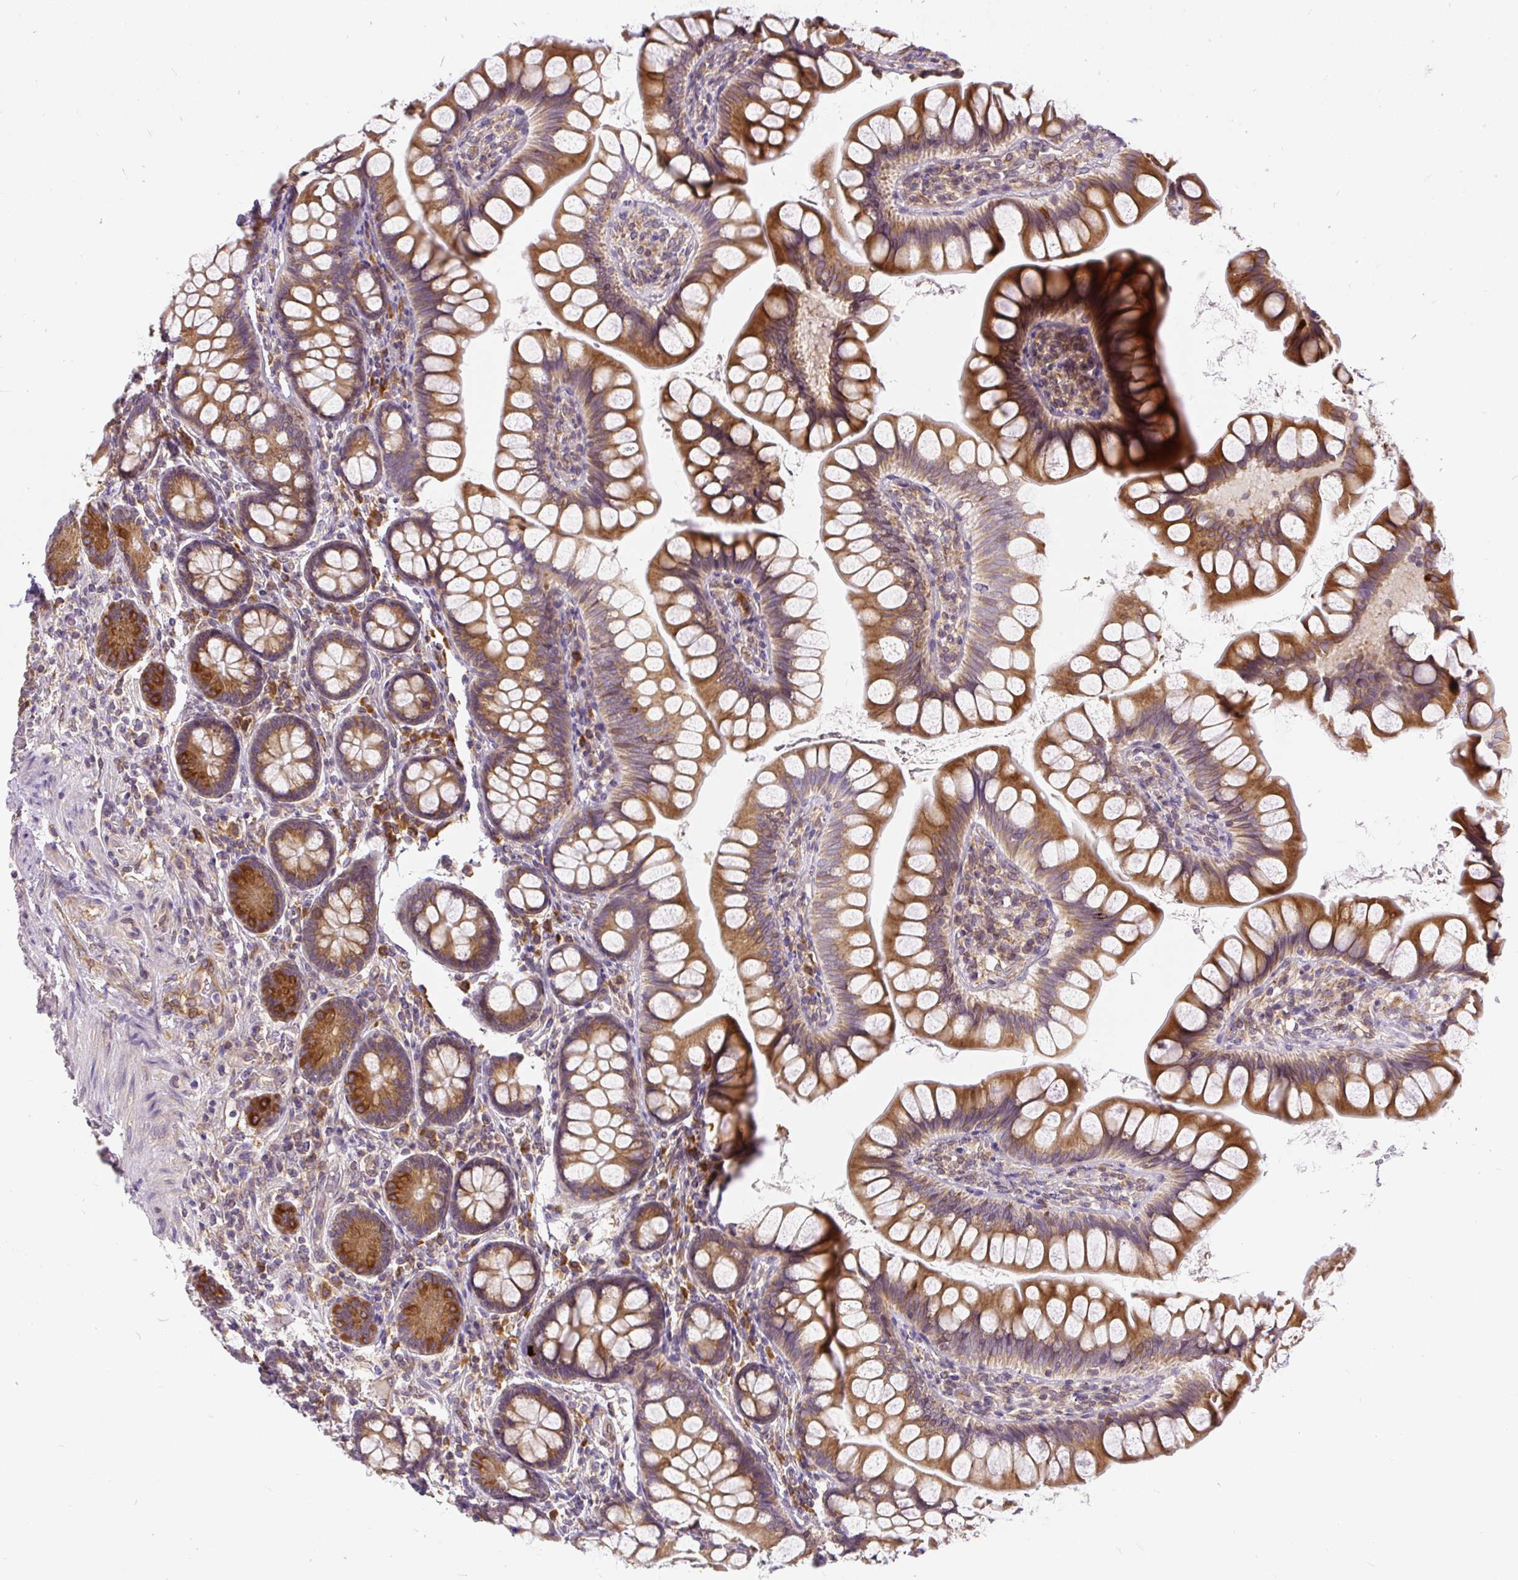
{"staining": {"intensity": "strong", "quantity": ">75%", "location": "cytoplasmic/membranous"}, "tissue": "small intestine", "cell_type": "Glandular cells", "image_type": "normal", "snomed": [{"axis": "morphology", "description": "Normal tissue, NOS"}, {"axis": "topography", "description": "Small intestine"}], "caption": "Unremarkable small intestine demonstrates strong cytoplasmic/membranous staining in about >75% of glandular cells.", "gene": "CYP20A1", "patient": {"sex": "male", "age": 70}}